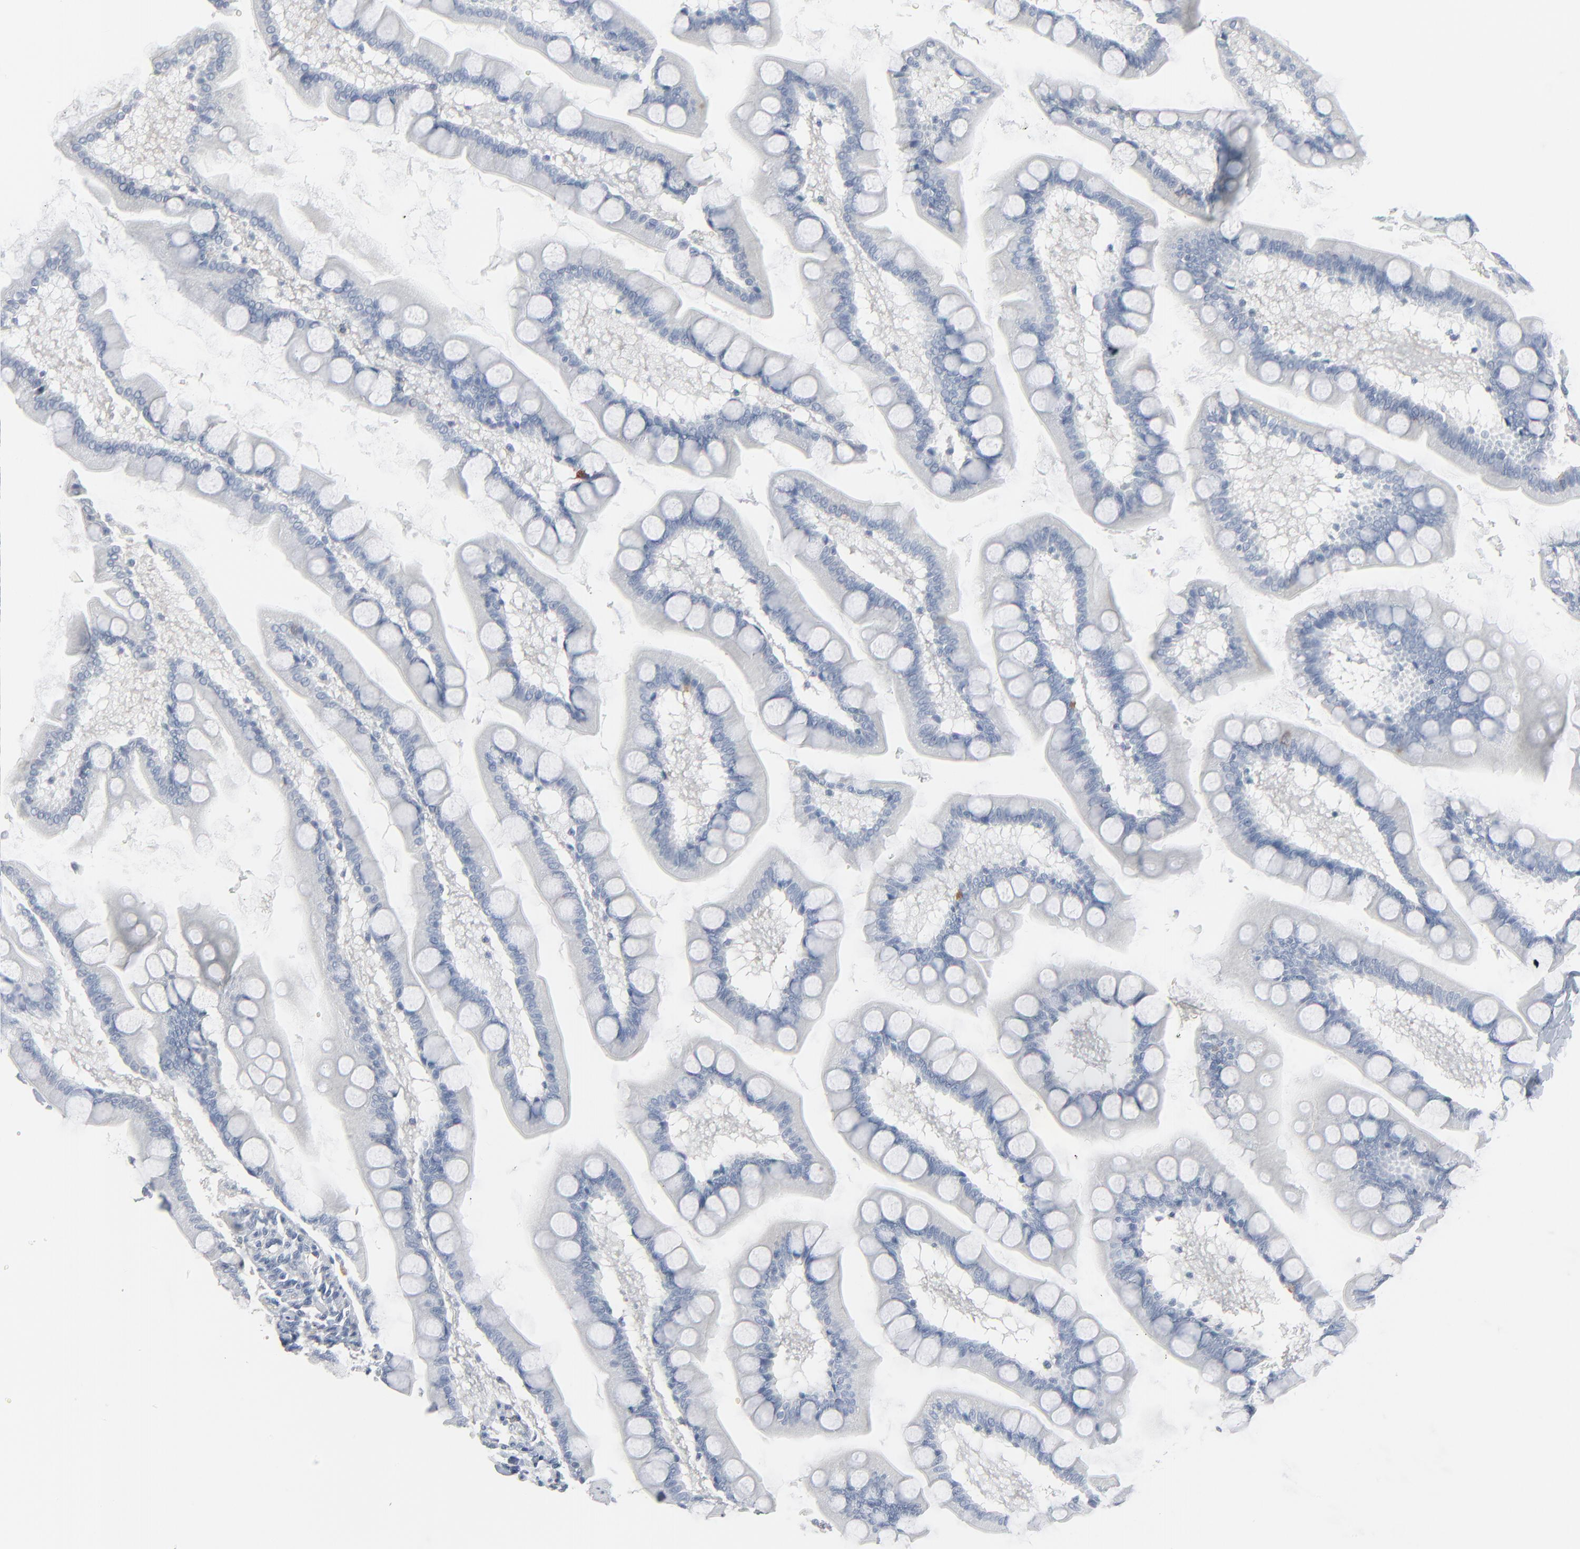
{"staining": {"intensity": "negative", "quantity": "none", "location": "none"}, "tissue": "small intestine", "cell_type": "Glandular cells", "image_type": "normal", "snomed": [{"axis": "morphology", "description": "Normal tissue, NOS"}, {"axis": "topography", "description": "Small intestine"}], "caption": "Micrograph shows no protein expression in glandular cells of unremarkable small intestine.", "gene": "PHGDH", "patient": {"sex": "male", "age": 41}}